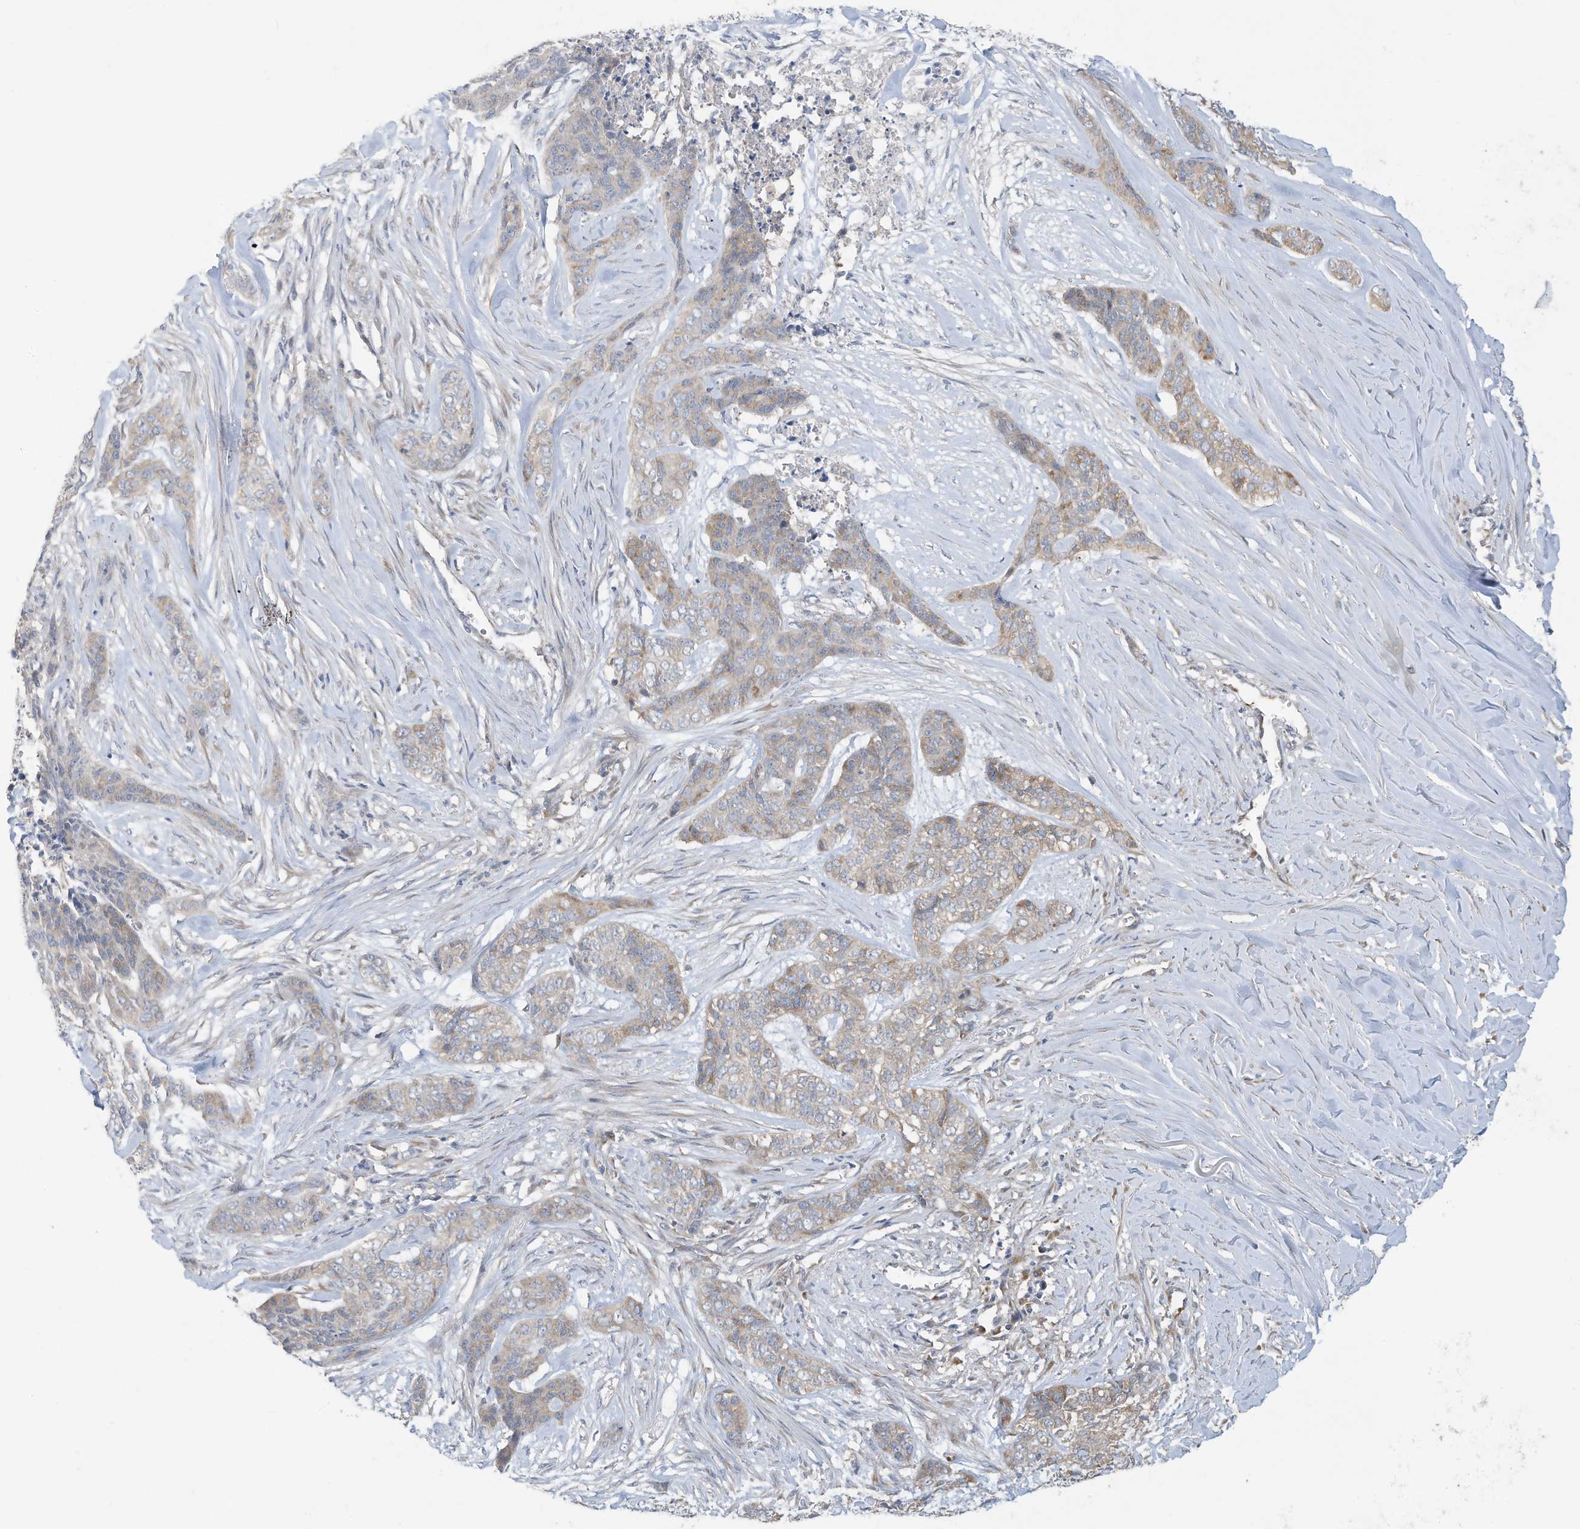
{"staining": {"intensity": "weak", "quantity": "25%-75%", "location": "cytoplasmic/membranous"}, "tissue": "skin cancer", "cell_type": "Tumor cells", "image_type": "cancer", "snomed": [{"axis": "morphology", "description": "Basal cell carcinoma"}, {"axis": "topography", "description": "Skin"}], "caption": "Skin cancer stained with a protein marker demonstrates weak staining in tumor cells.", "gene": "USE1", "patient": {"sex": "female", "age": 64}}